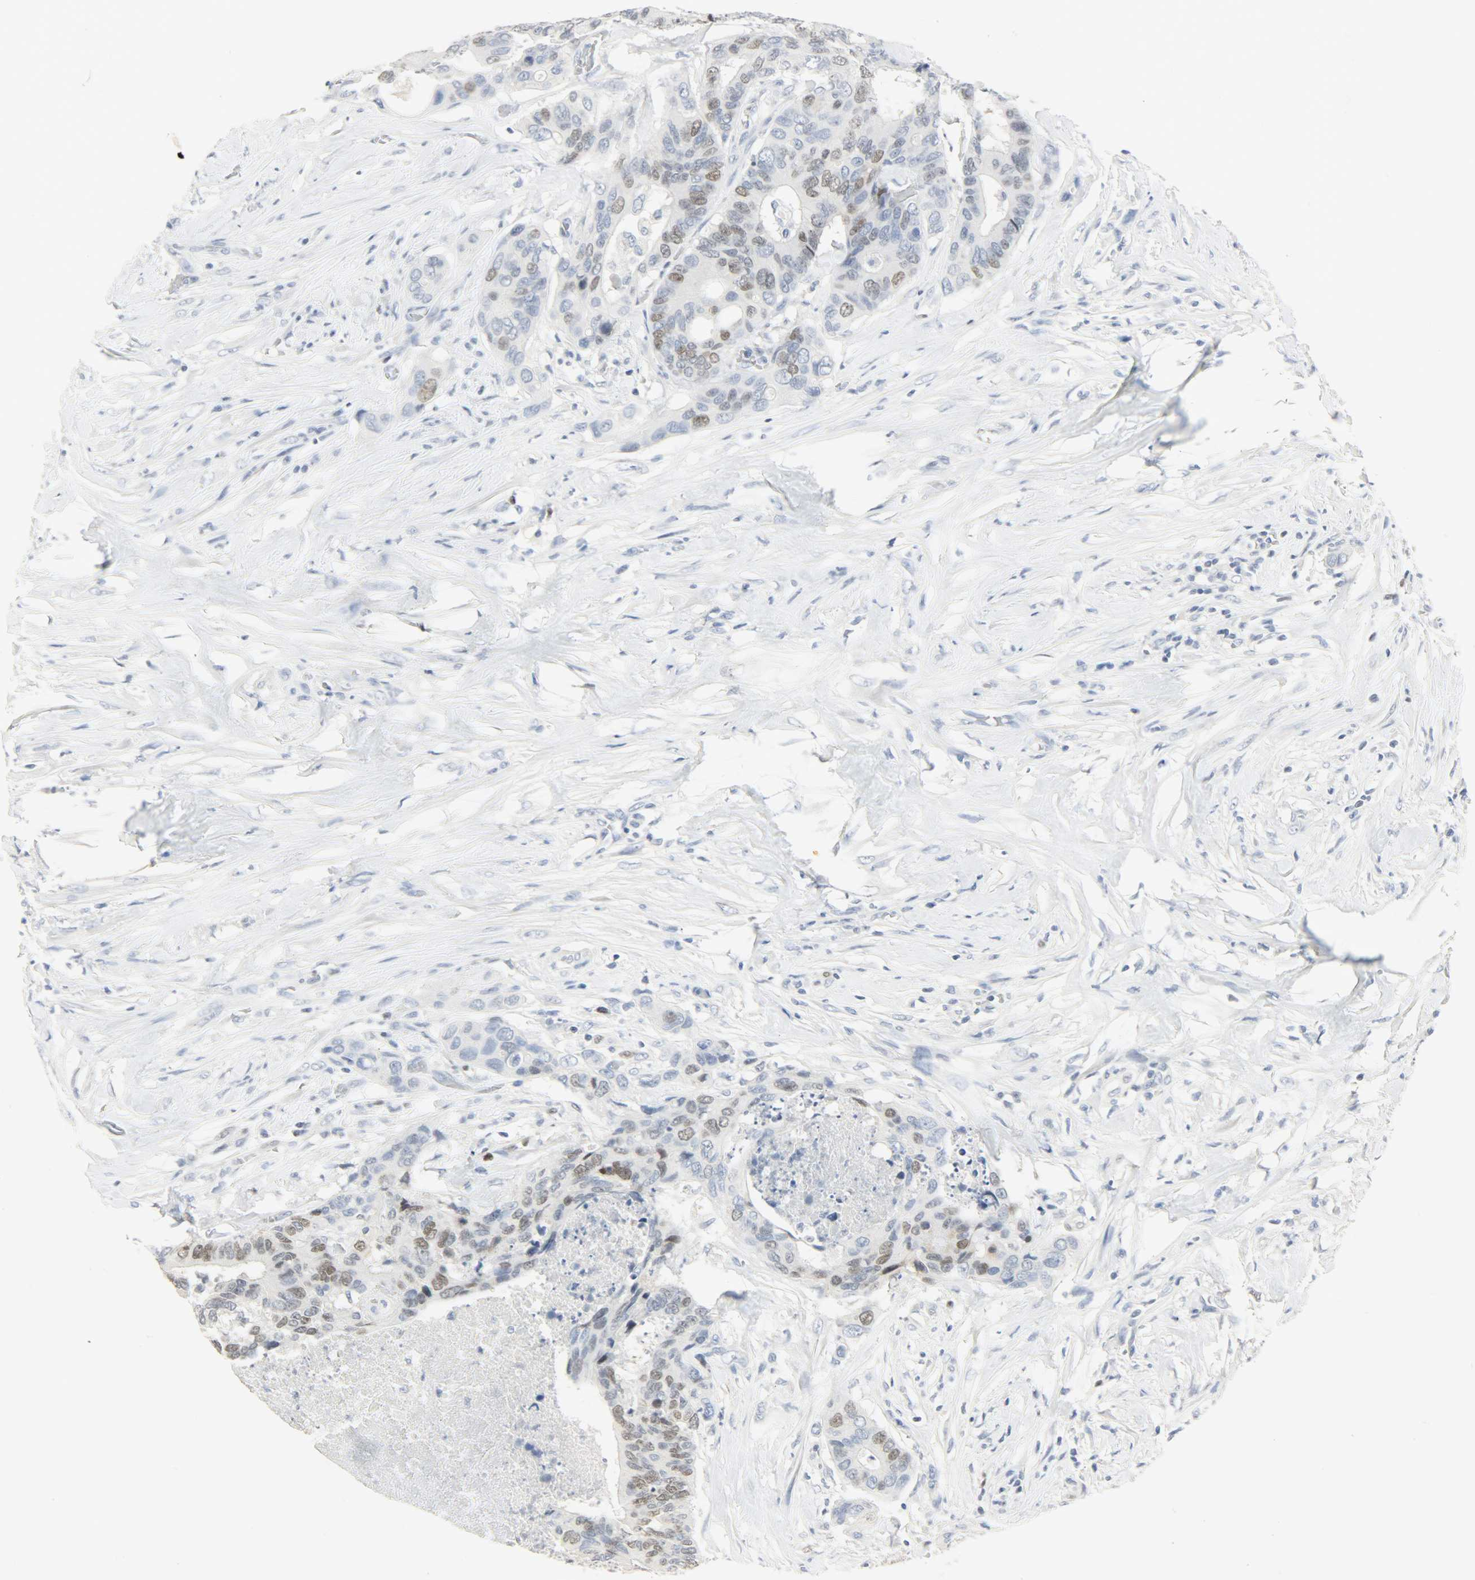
{"staining": {"intensity": "strong", "quantity": "25%-75%", "location": "nuclear"}, "tissue": "colorectal cancer", "cell_type": "Tumor cells", "image_type": "cancer", "snomed": [{"axis": "morphology", "description": "Adenocarcinoma, NOS"}, {"axis": "topography", "description": "Rectum"}], "caption": "Immunohistochemical staining of human colorectal cancer (adenocarcinoma) reveals high levels of strong nuclear staining in about 25%-75% of tumor cells.", "gene": "HELLS", "patient": {"sex": "male", "age": 55}}